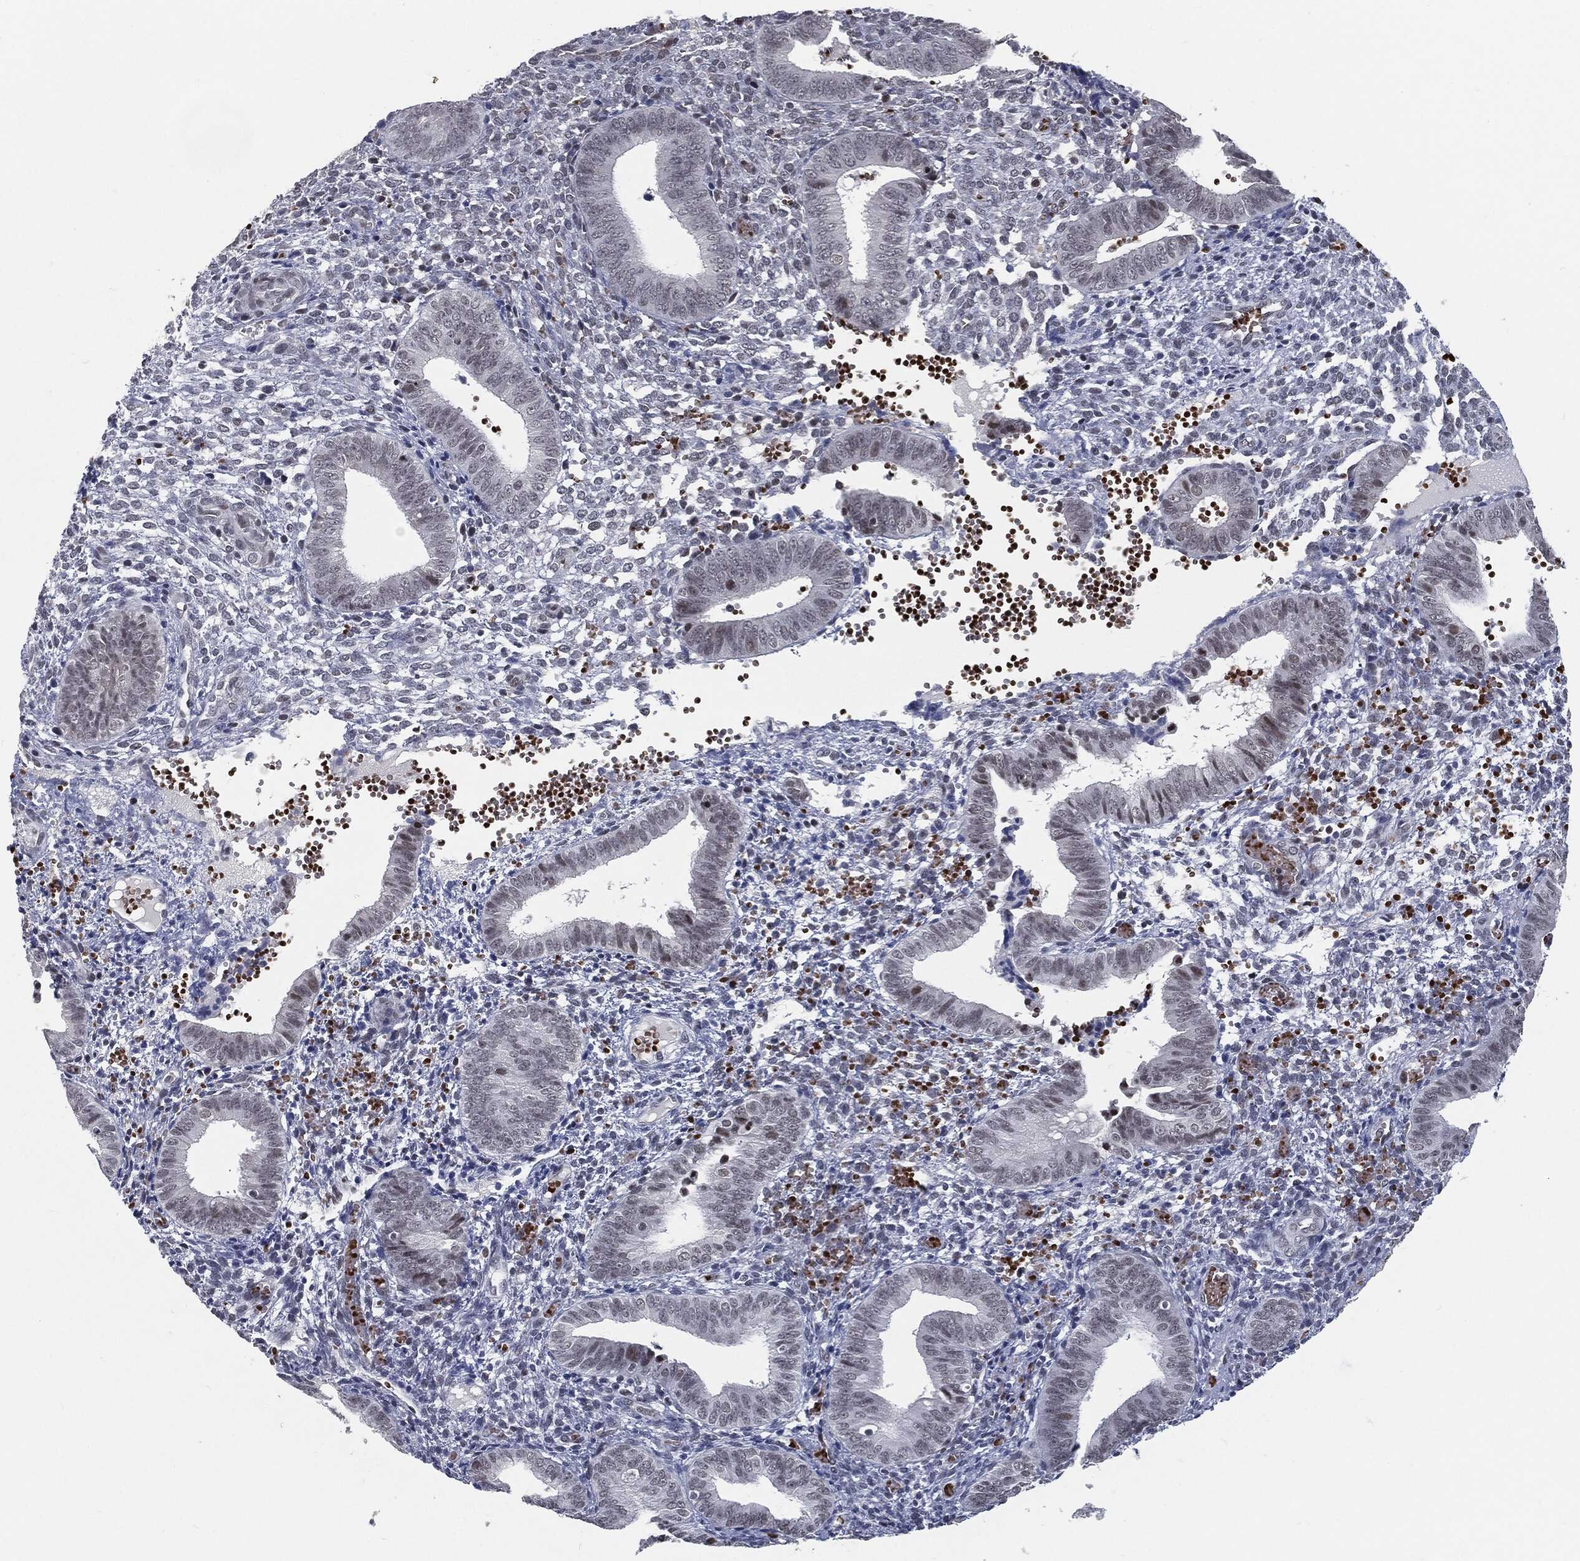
{"staining": {"intensity": "negative", "quantity": "none", "location": "none"}, "tissue": "endometrium", "cell_type": "Cells in endometrial stroma", "image_type": "normal", "snomed": [{"axis": "morphology", "description": "Normal tissue, NOS"}, {"axis": "topography", "description": "Endometrium"}], "caption": "This is an immunohistochemistry photomicrograph of benign human endometrium. There is no expression in cells in endometrial stroma.", "gene": "ANXA1", "patient": {"sex": "female", "age": 42}}